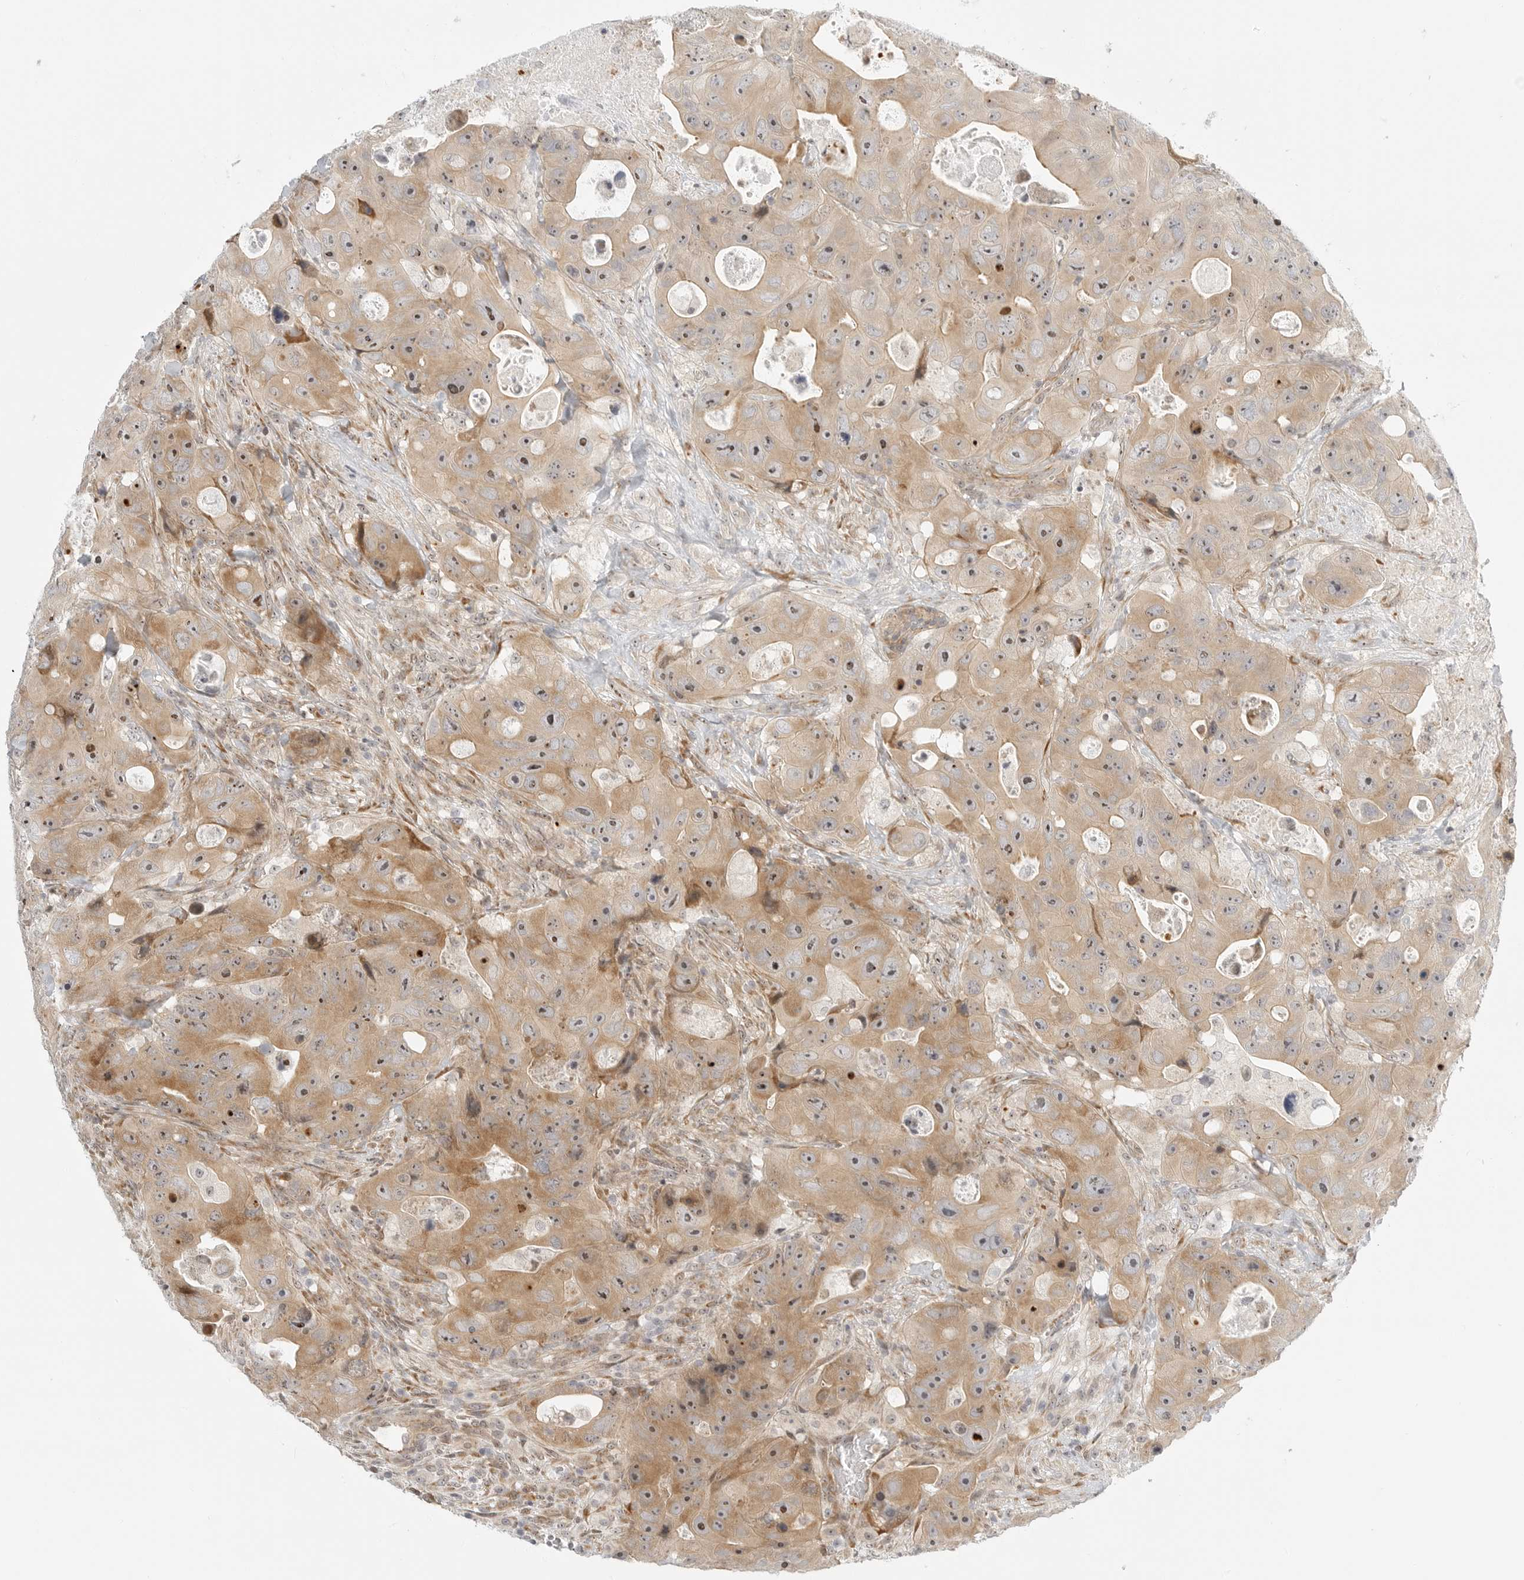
{"staining": {"intensity": "moderate", "quantity": ">75%", "location": "cytoplasmic/membranous,nuclear"}, "tissue": "colorectal cancer", "cell_type": "Tumor cells", "image_type": "cancer", "snomed": [{"axis": "morphology", "description": "Adenocarcinoma, NOS"}, {"axis": "topography", "description": "Colon"}], "caption": "A micrograph of adenocarcinoma (colorectal) stained for a protein shows moderate cytoplasmic/membranous and nuclear brown staining in tumor cells.", "gene": "DSCC1", "patient": {"sex": "female", "age": 46}}